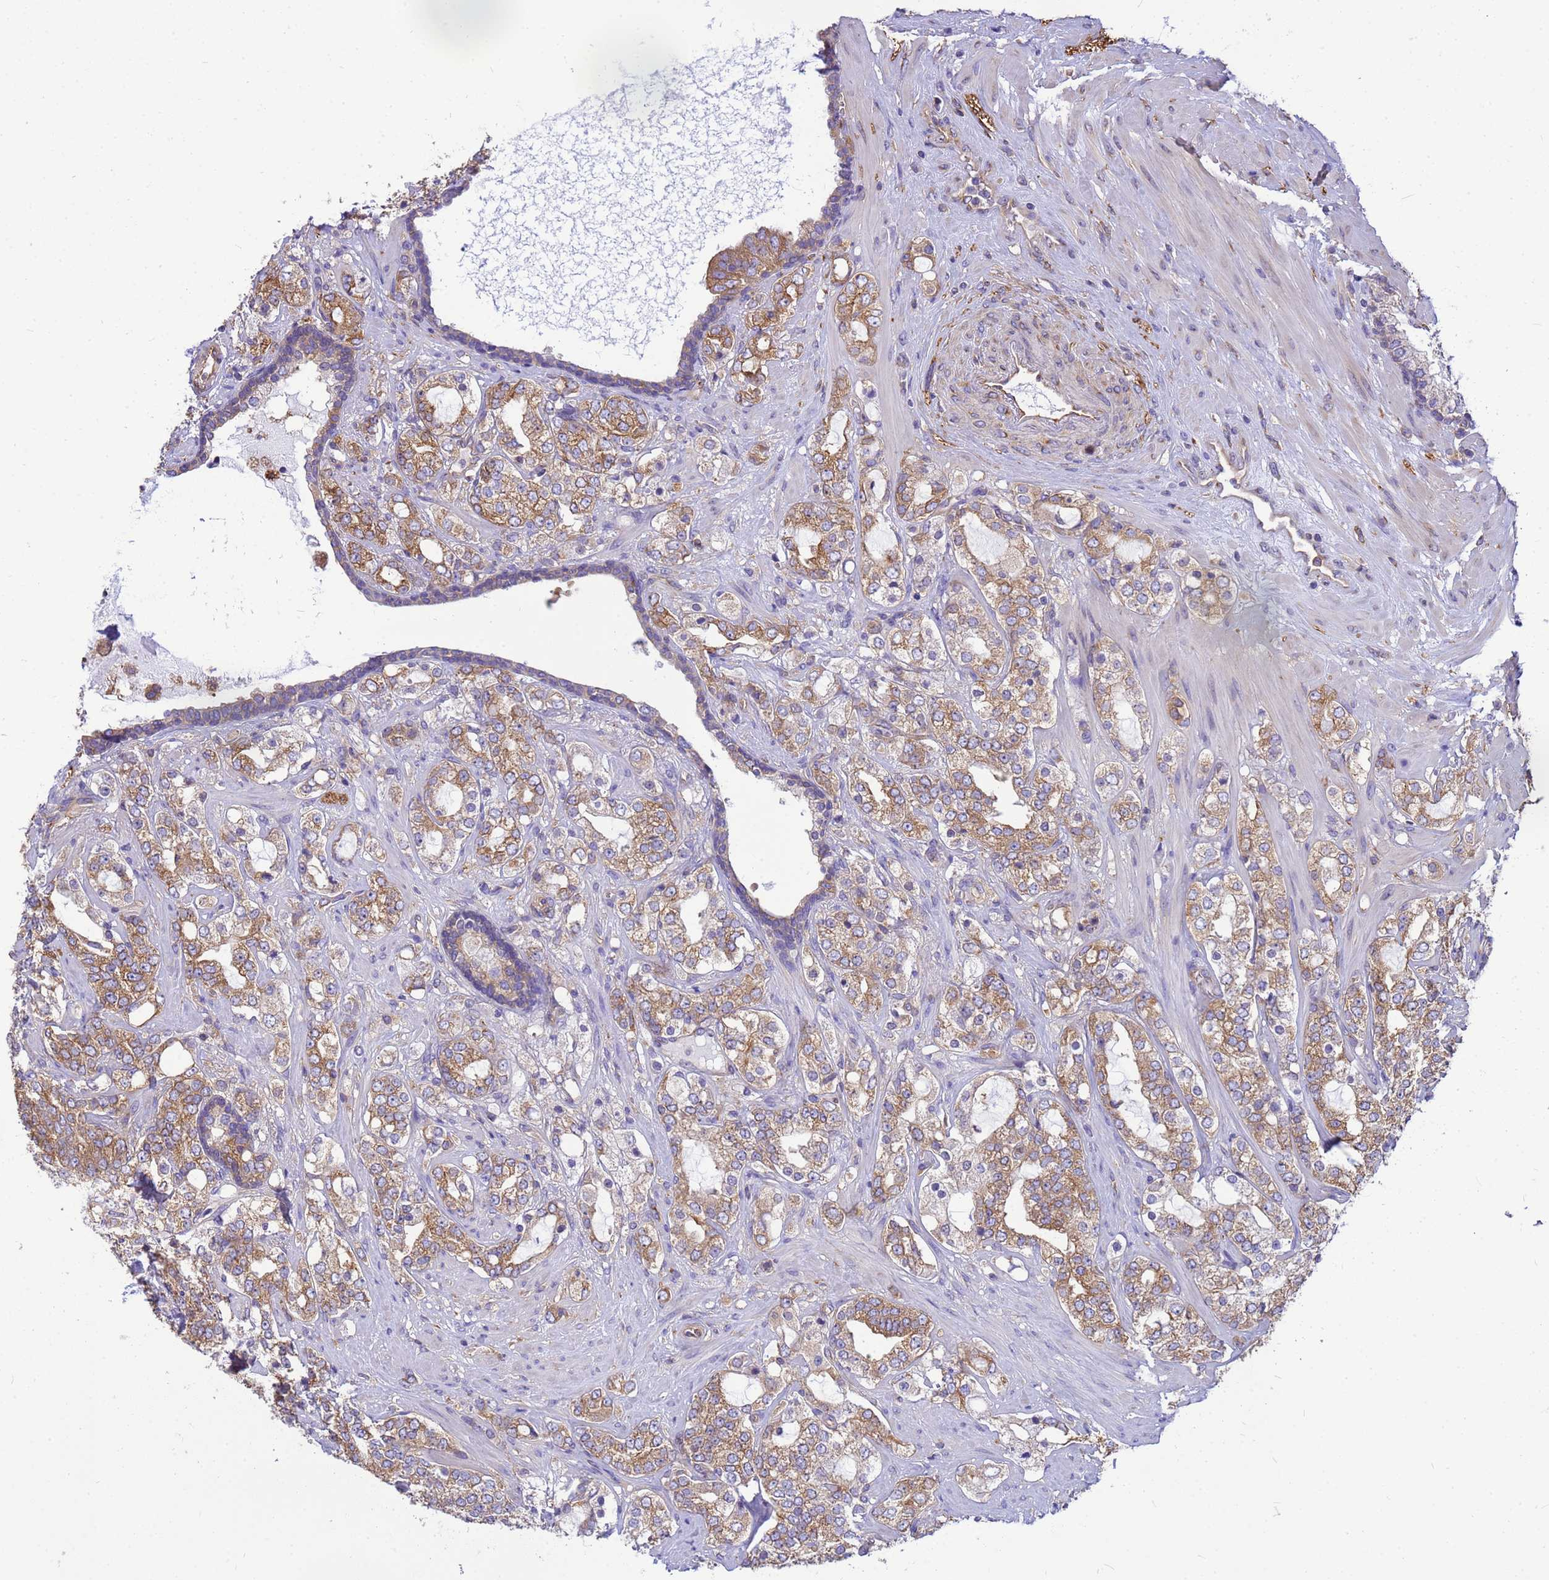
{"staining": {"intensity": "moderate", "quantity": ">75%", "location": "cytoplasmic/membranous"}, "tissue": "prostate cancer", "cell_type": "Tumor cells", "image_type": "cancer", "snomed": [{"axis": "morphology", "description": "Adenocarcinoma, High grade"}, {"axis": "topography", "description": "Prostate"}], "caption": "IHC of human prostate cancer (adenocarcinoma (high-grade)) demonstrates medium levels of moderate cytoplasmic/membranous staining in about >75% of tumor cells.", "gene": "TUBB1", "patient": {"sex": "male", "age": 64}}